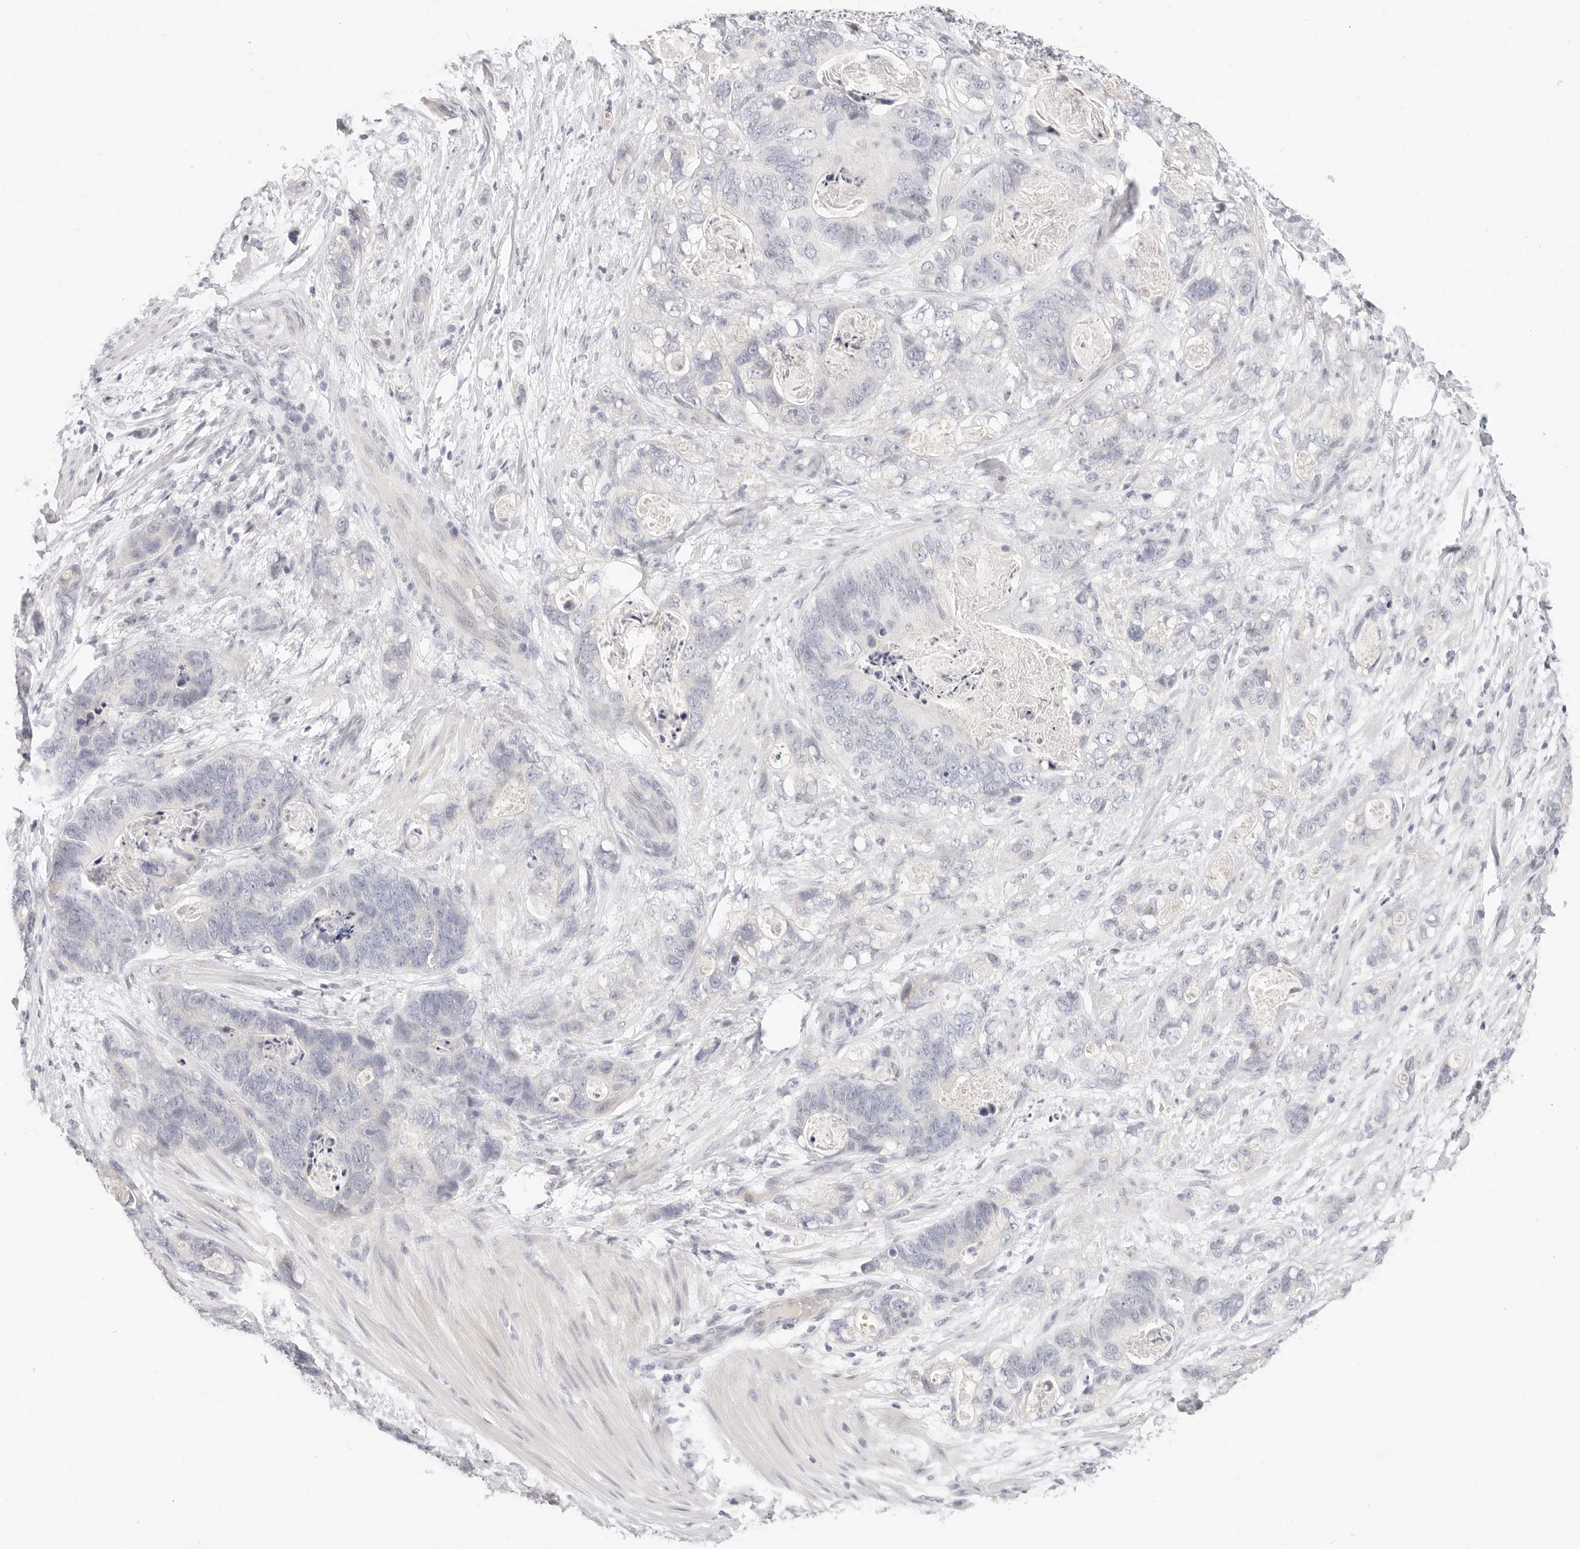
{"staining": {"intensity": "negative", "quantity": "none", "location": "none"}, "tissue": "stomach cancer", "cell_type": "Tumor cells", "image_type": "cancer", "snomed": [{"axis": "morphology", "description": "Normal tissue, NOS"}, {"axis": "morphology", "description": "Adenocarcinoma, NOS"}, {"axis": "topography", "description": "Stomach"}], "caption": "Tumor cells are negative for protein expression in human stomach adenocarcinoma.", "gene": "ASCL1", "patient": {"sex": "female", "age": 89}}